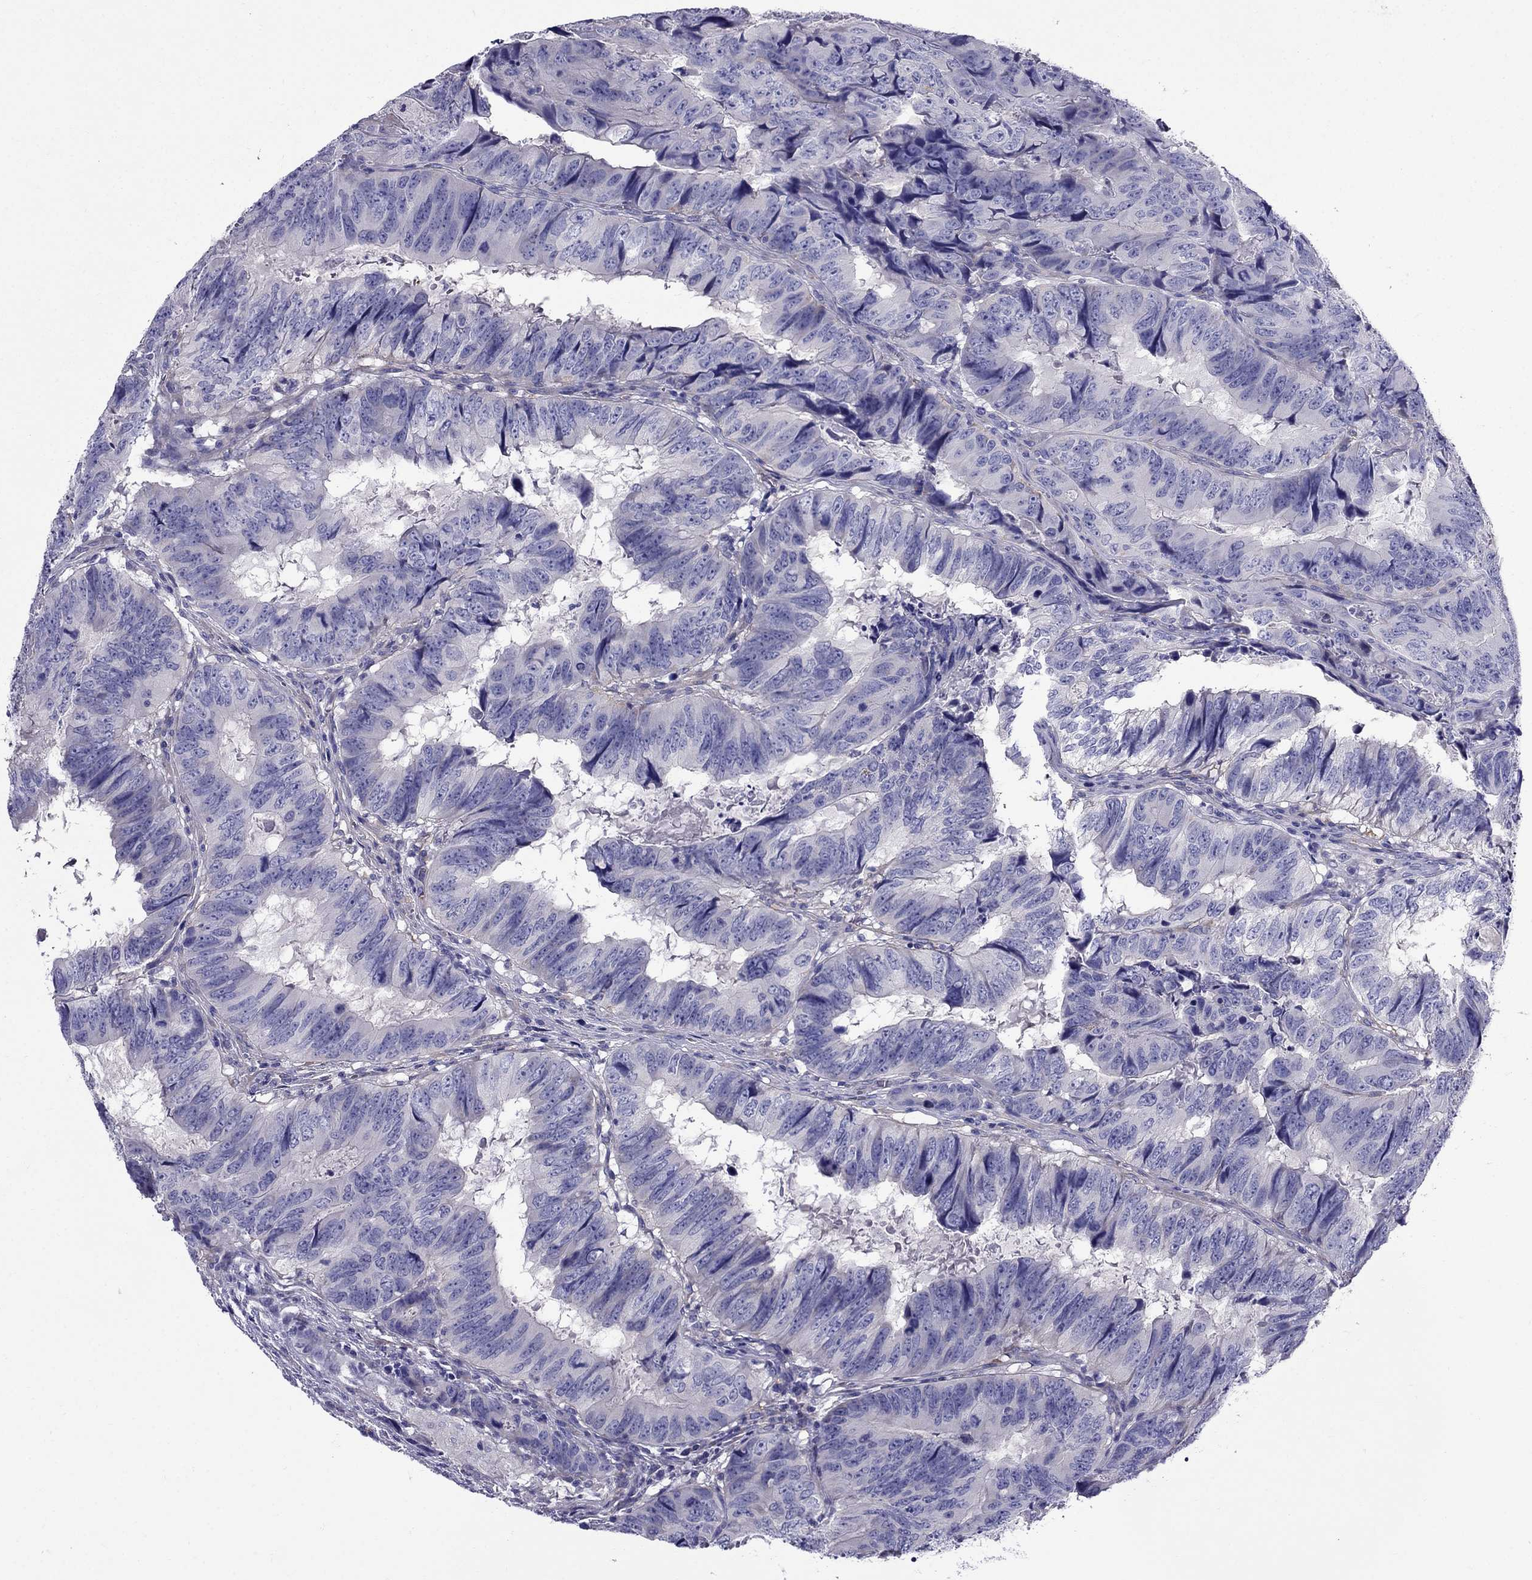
{"staining": {"intensity": "negative", "quantity": "none", "location": "none"}, "tissue": "colorectal cancer", "cell_type": "Tumor cells", "image_type": "cancer", "snomed": [{"axis": "morphology", "description": "Adenocarcinoma, NOS"}, {"axis": "topography", "description": "Colon"}], "caption": "This is a histopathology image of immunohistochemistry staining of adenocarcinoma (colorectal), which shows no positivity in tumor cells.", "gene": "GPR50", "patient": {"sex": "male", "age": 79}}